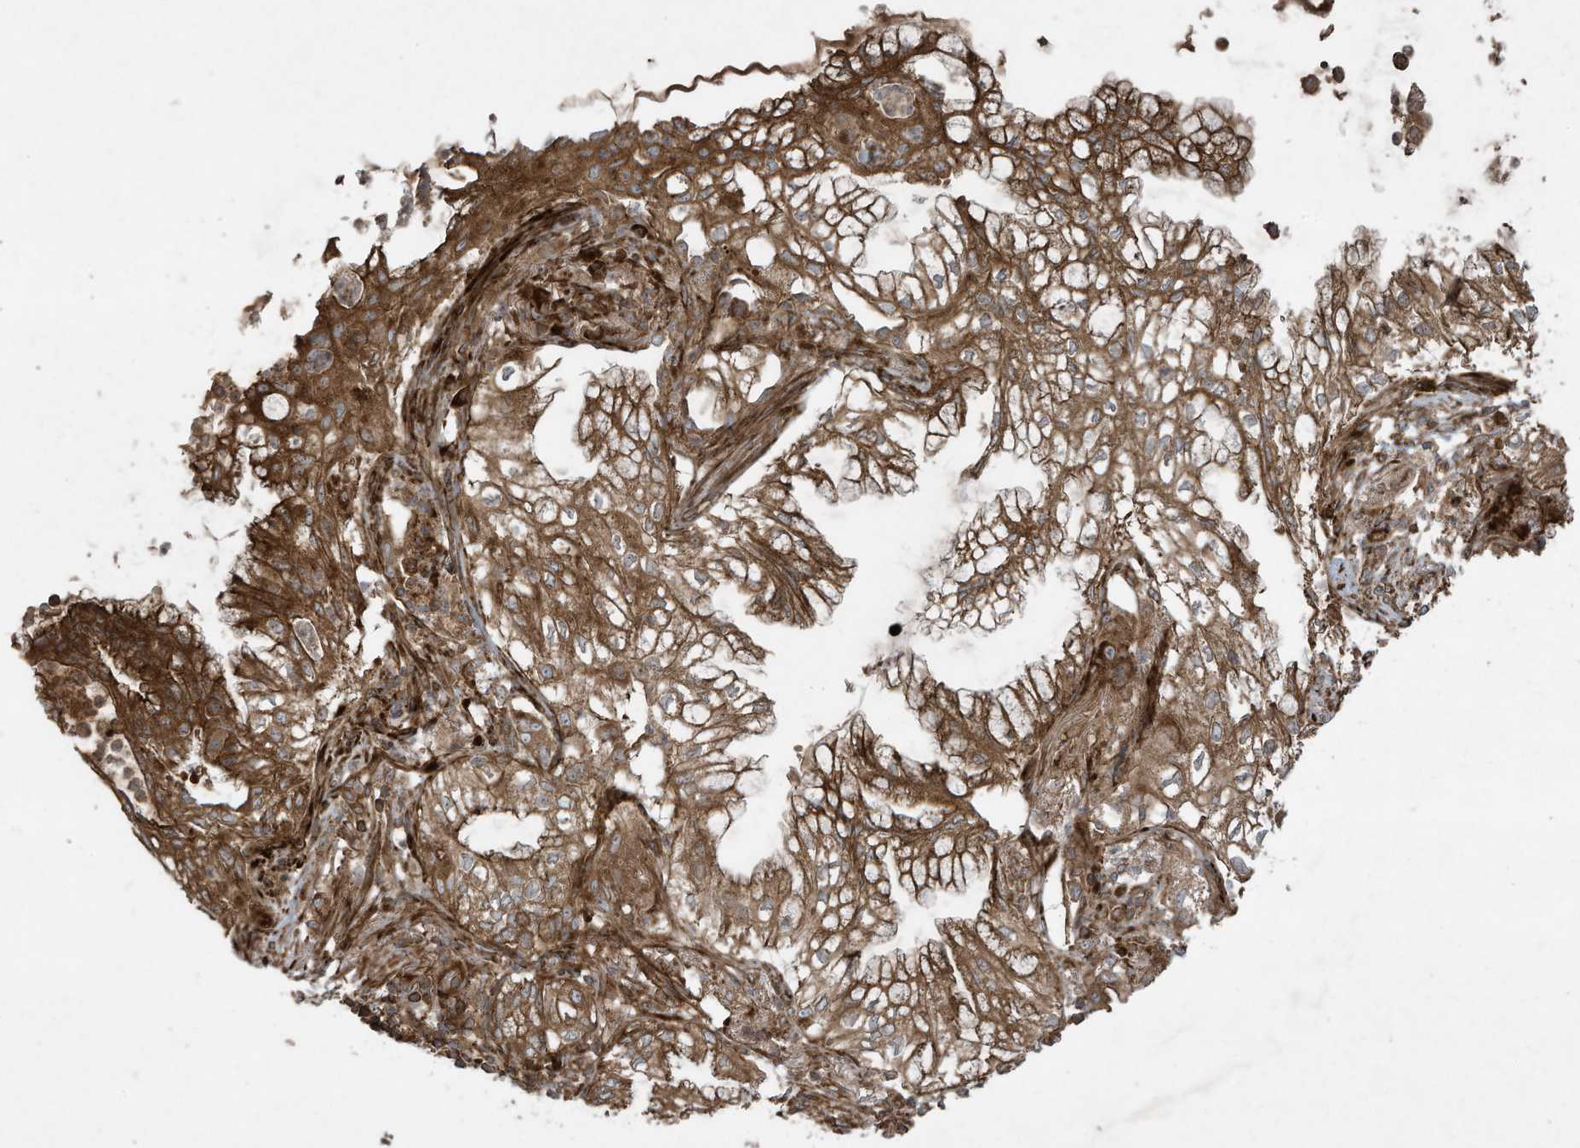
{"staining": {"intensity": "strong", "quantity": ">75%", "location": "cytoplasmic/membranous"}, "tissue": "lung cancer", "cell_type": "Tumor cells", "image_type": "cancer", "snomed": [{"axis": "morphology", "description": "Adenocarcinoma, NOS"}, {"axis": "topography", "description": "Lung"}], "caption": "IHC histopathology image of neoplastic tissue: human lung cancer (adenocarcinoma) stained using immunohistochemistry (IHC) reveals high levels of strong protein expression localized specifically in the cytoplasmic/membranous of tumor cells, appearing as a cytoplasmic/membranous brown color.", "gene": "DDIT4", "patient": {"sex": "female", "age": 70}}